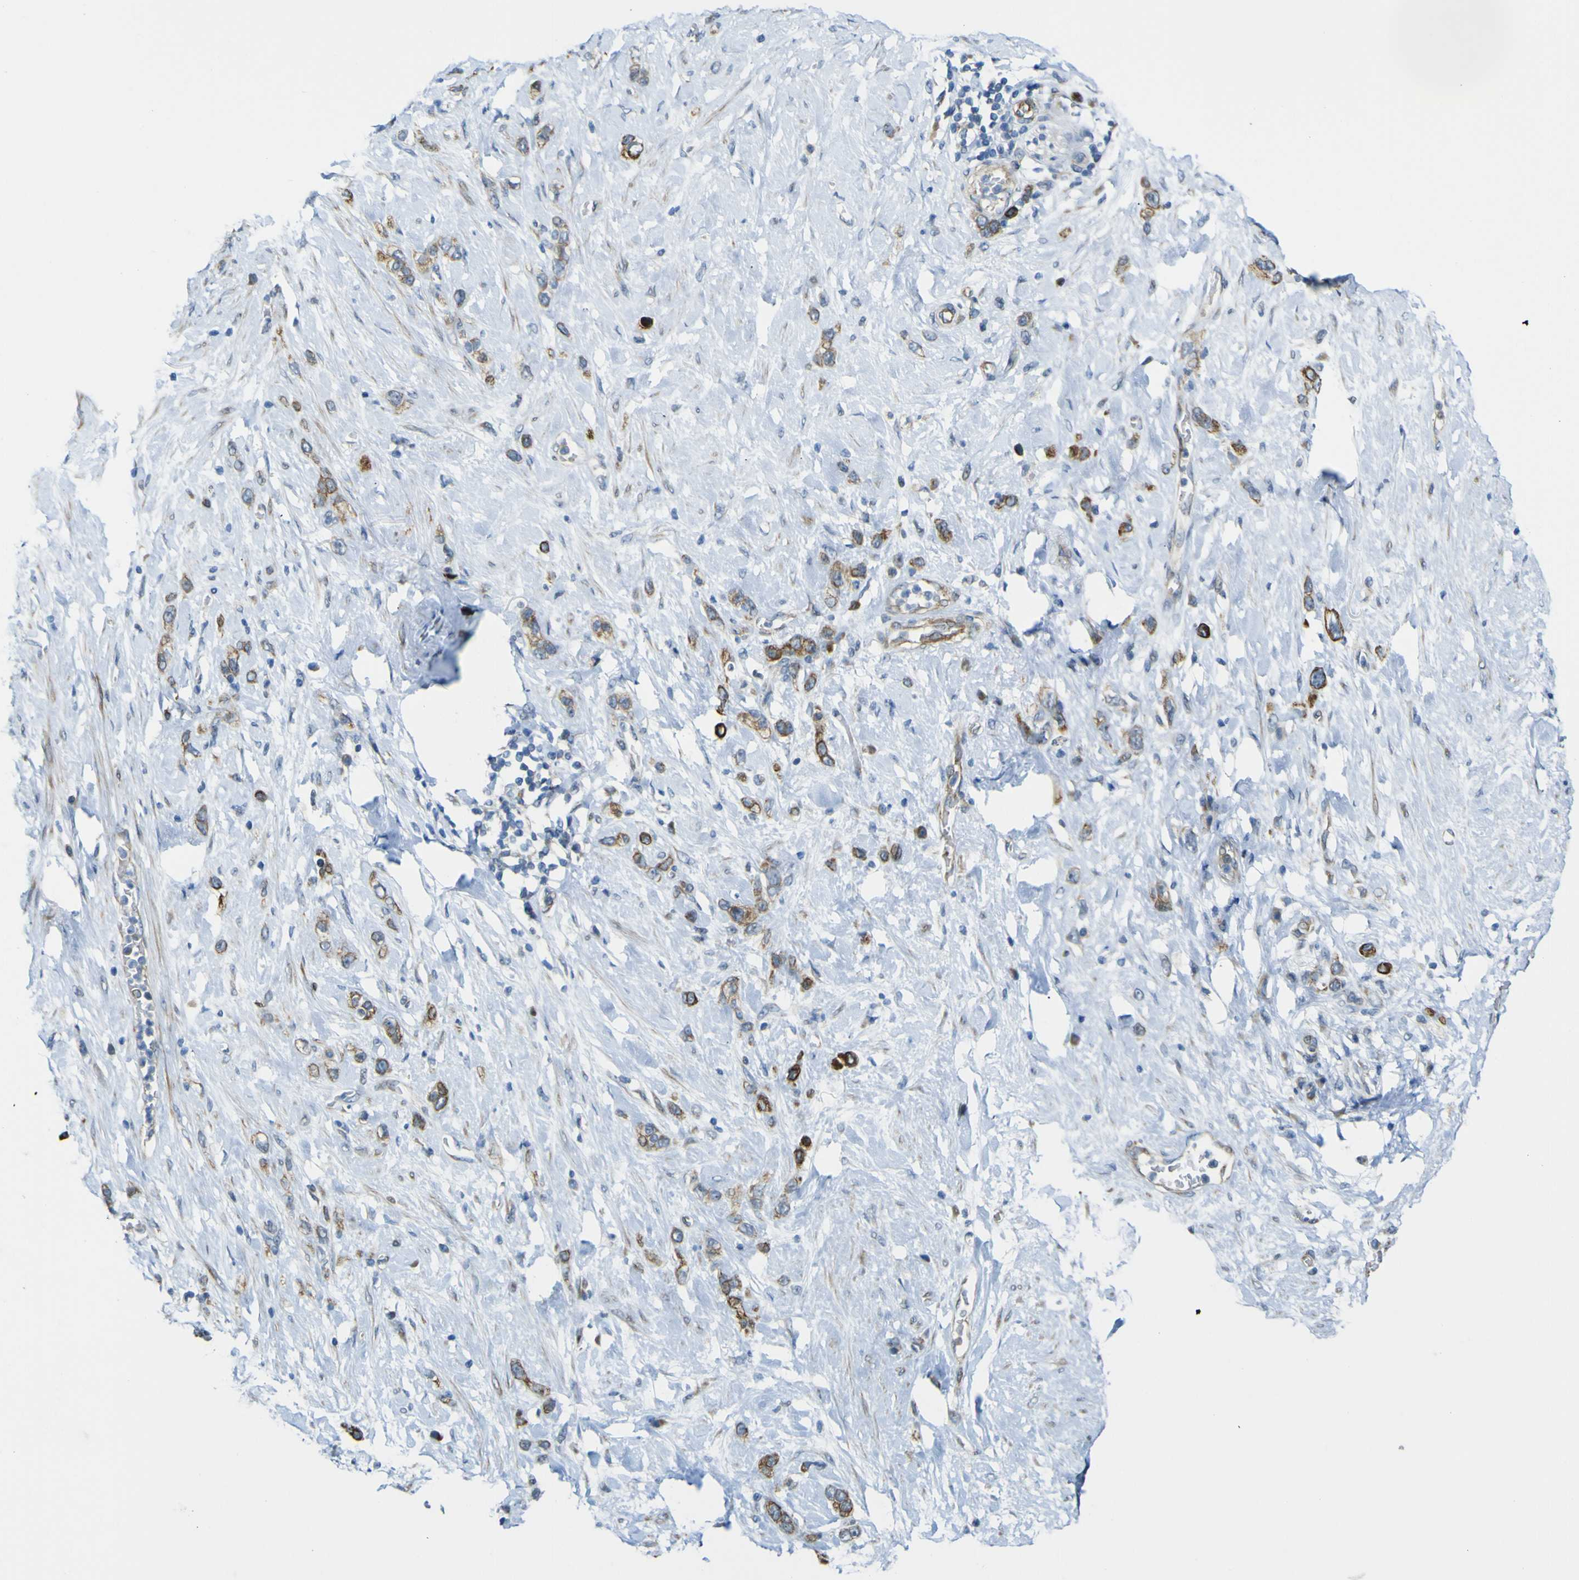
{"staining": {"intensity": "strong", "quantity": "25%-75%", "location": "cytoplasmic/membranous"}, "tissue": "stomach cancer", "cell_type": "Tumor cells", "image_type": "cancer", "snomed": [{"axis": "morphology", "description": "Adenocarcinoma, NOS"}, {"axis": "morphology", "description": "Adenocarcinoma, High grade"}, {"axis": "topography", "description": "Stomach, upper"}, {"axis": "topography", "description": "Stomach, lower"}], "caption": "Immunohistochemical staining of adenocarcinoma (stomach) exhibits high levels of strong cytoplasmic/membranous positivity in approximately 25%-75% of tumor cells.", "gene": "KDM7A", "patient": {"sex": "female", "age": 65}}